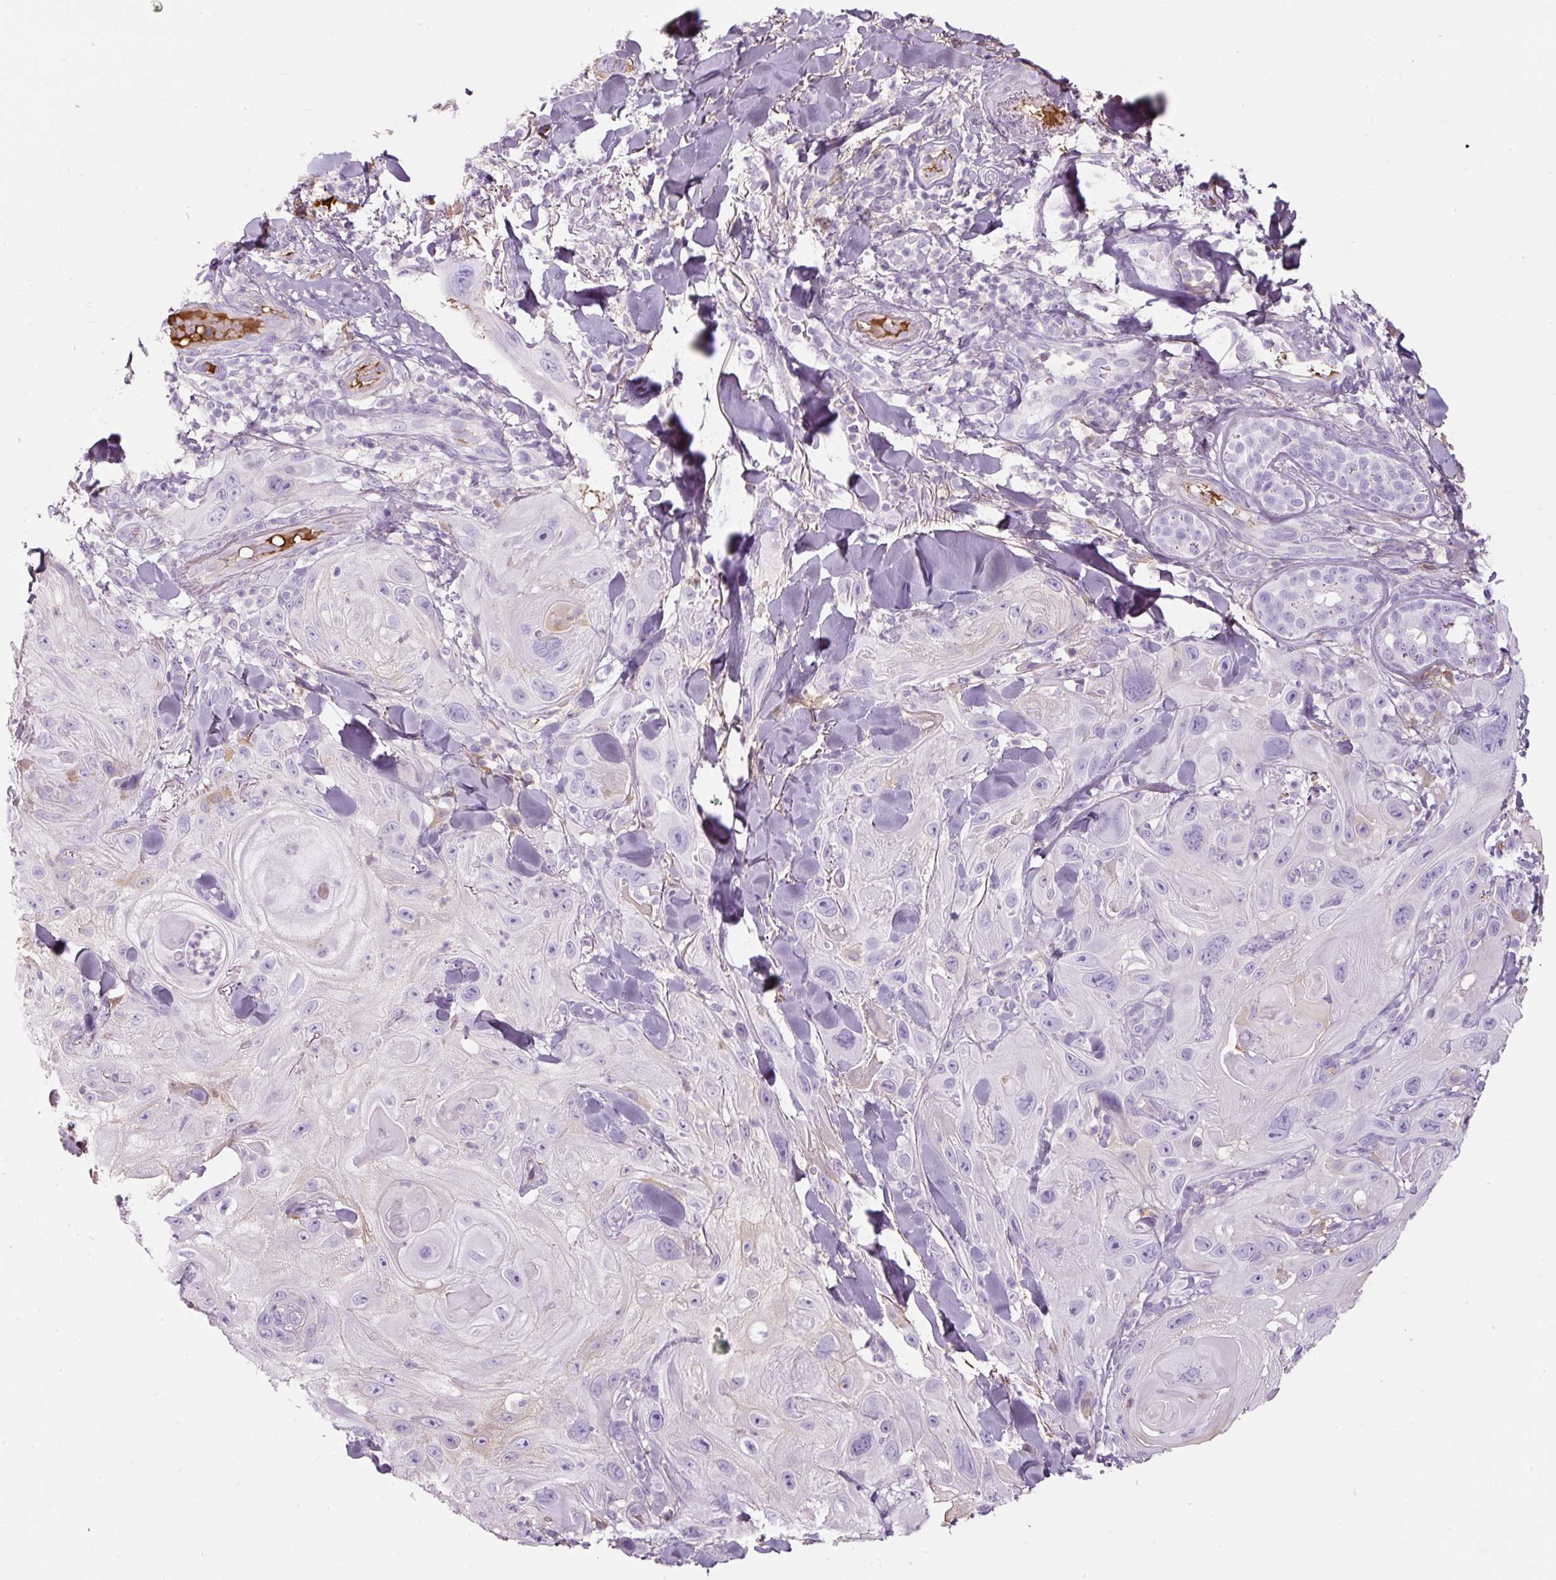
{"staining": {"intensity": "negative", "quantity": "none", "location": "none"}, "tissue": "skin cancer", "cell_type": "Tumor cells", "image_type": "cancer", "snomed": [{"axis": "morphology", "description": "Normal tissue, NOS"}, {"axis": "morphology", "description": "Squamous cell carcinoma, NOS"}, {"axis": "topography", "description": "Skin"}], "caption": "Tumor cells are negative for protein expression in human skin cancer (squamous cell carcinoma).", "gene": "APOA1", "patient": {"sex": "male", "age": 72}}